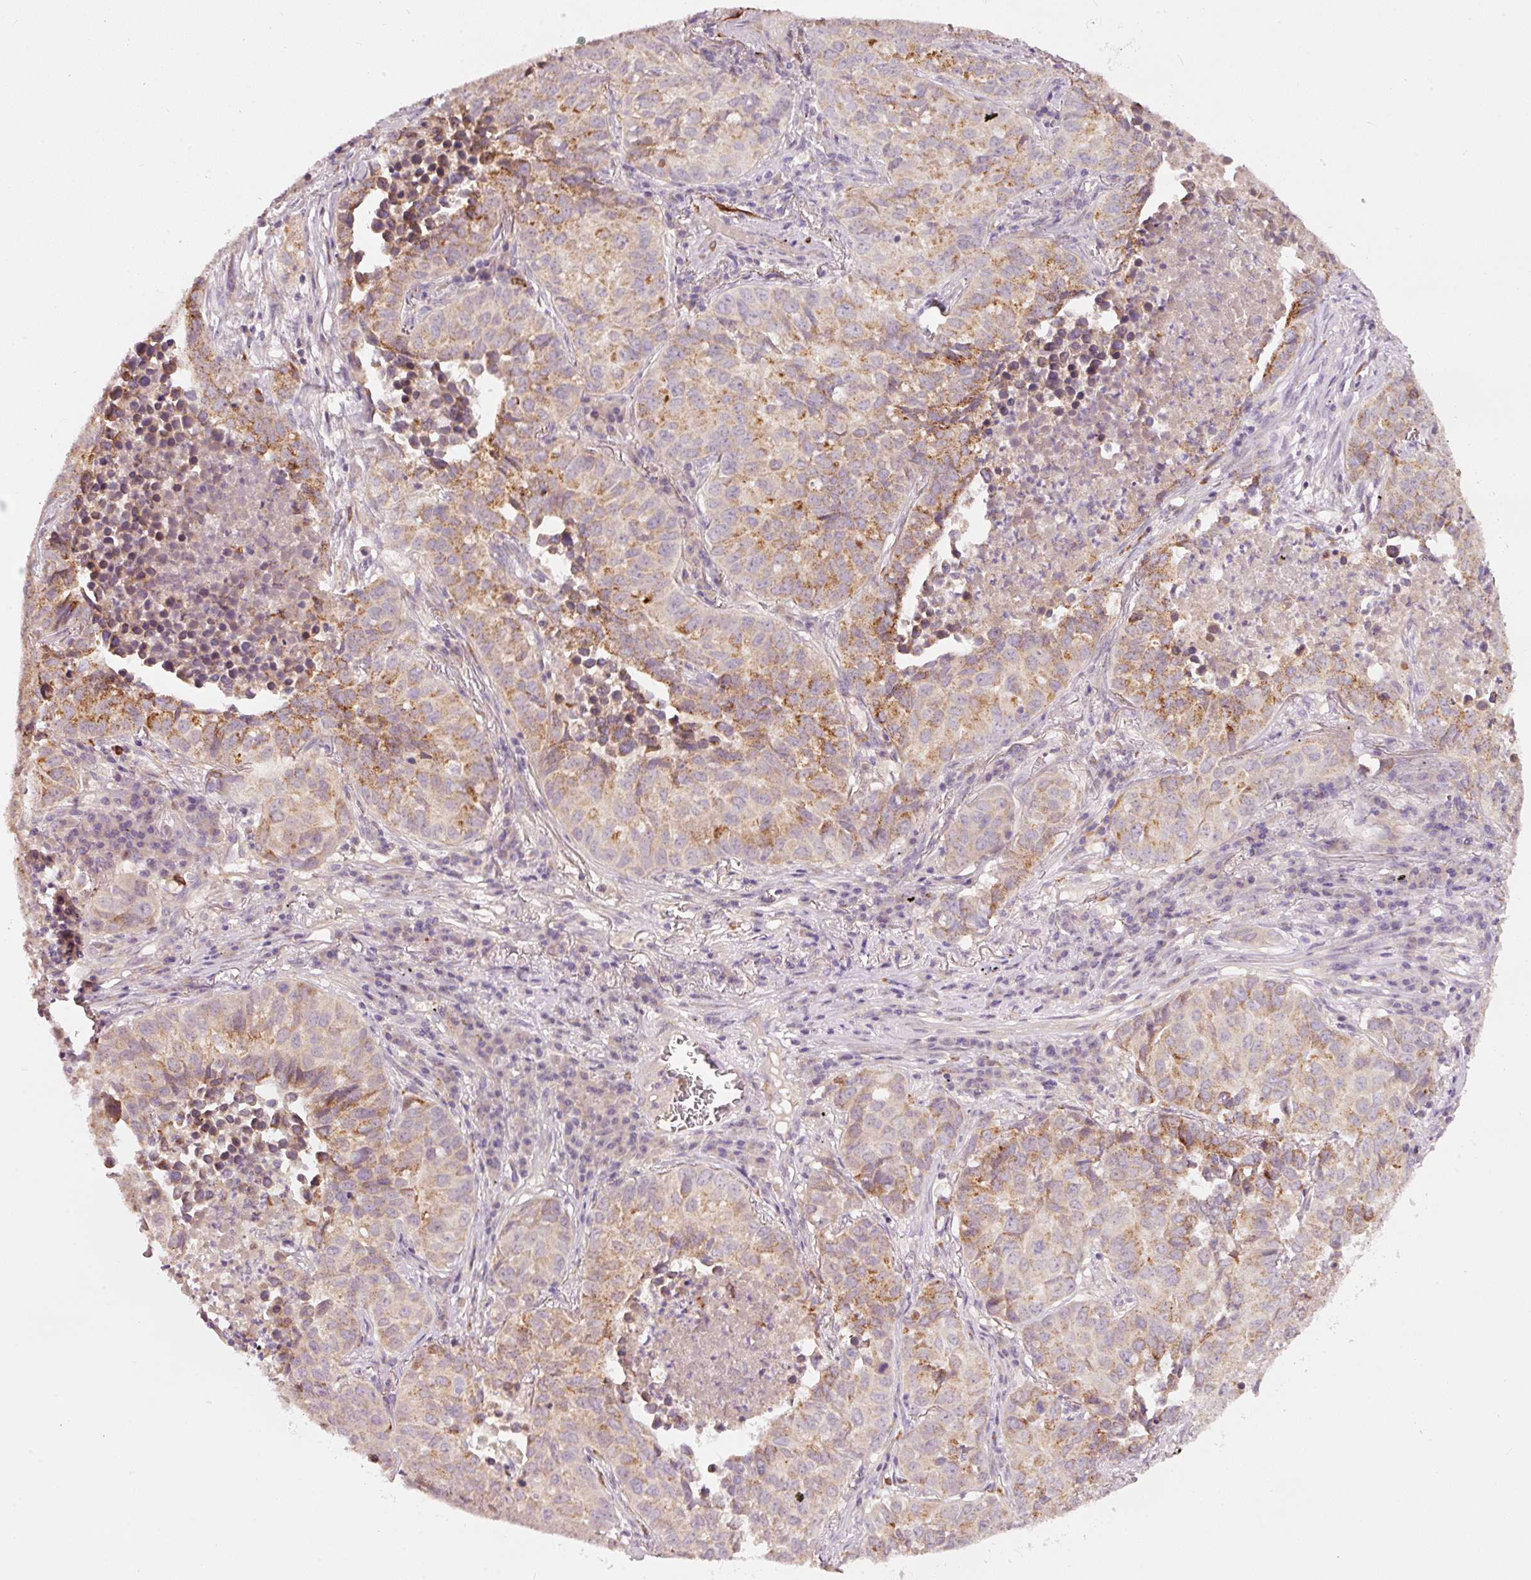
{"staining": {"intensity": "moderate", "quantity": "<25%", "location": "cytoplasmic/membranous"}, "tissue": "lung cancer", "cell_type": "Tumor cells", "image_type": "cancer", "snomed": [{"axis": "morphology", "description": "Adenocarcinoma, NOS"}, {"axis": "topography", "description": "Lung"}], "caption": "Lung cancer (adenocarcinoma) stained for a protein shows moderate cytoplasmic/membranous positivity in tumor cells.", "gene": "KLHL21", "patient": {"sex": "female", "age": 50}}